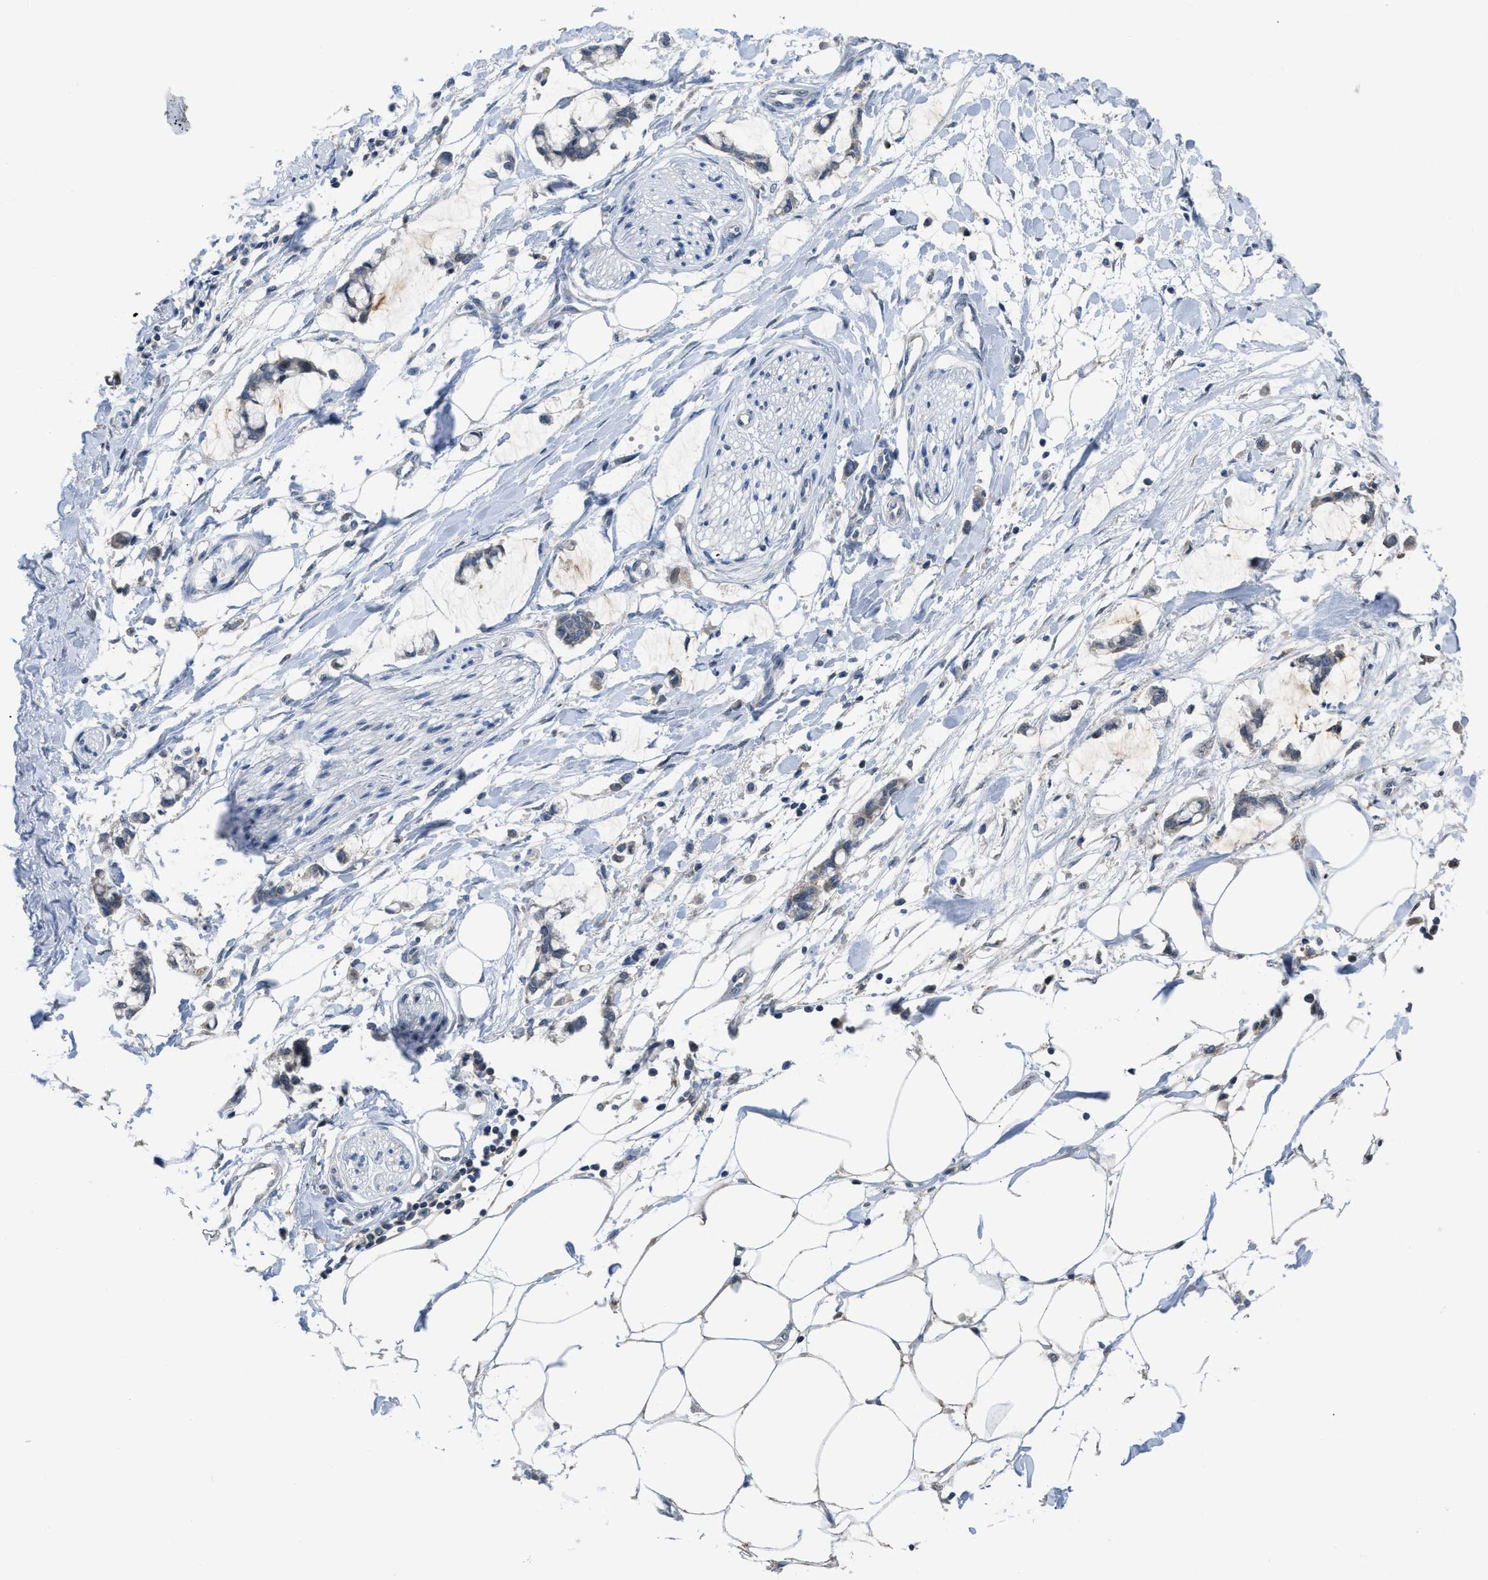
{"staining": {"intensity": "negative", "quantity": "none", "location": "none"}, "tissue": "adipose tissue", "cell_type": "Adipocytes", "image_type": "normal", "snomed": [{"axis": "morphology", "description": "Normal tissue, NOS"}, {"axis": "morphology", "description": "Adenocarcinoma, NOS"}, {"axis": "topography", "description": "Colon"}, {"axis": "topography", "description": "Peripheral nerve tissue"}], "caption": "IHC of benign adipose tissue demonstrates no positivity in adipocytes. Nuclei are stained in blue.", "gene": "SETDB1", "patient": {"sex": "male", "age": 14}}